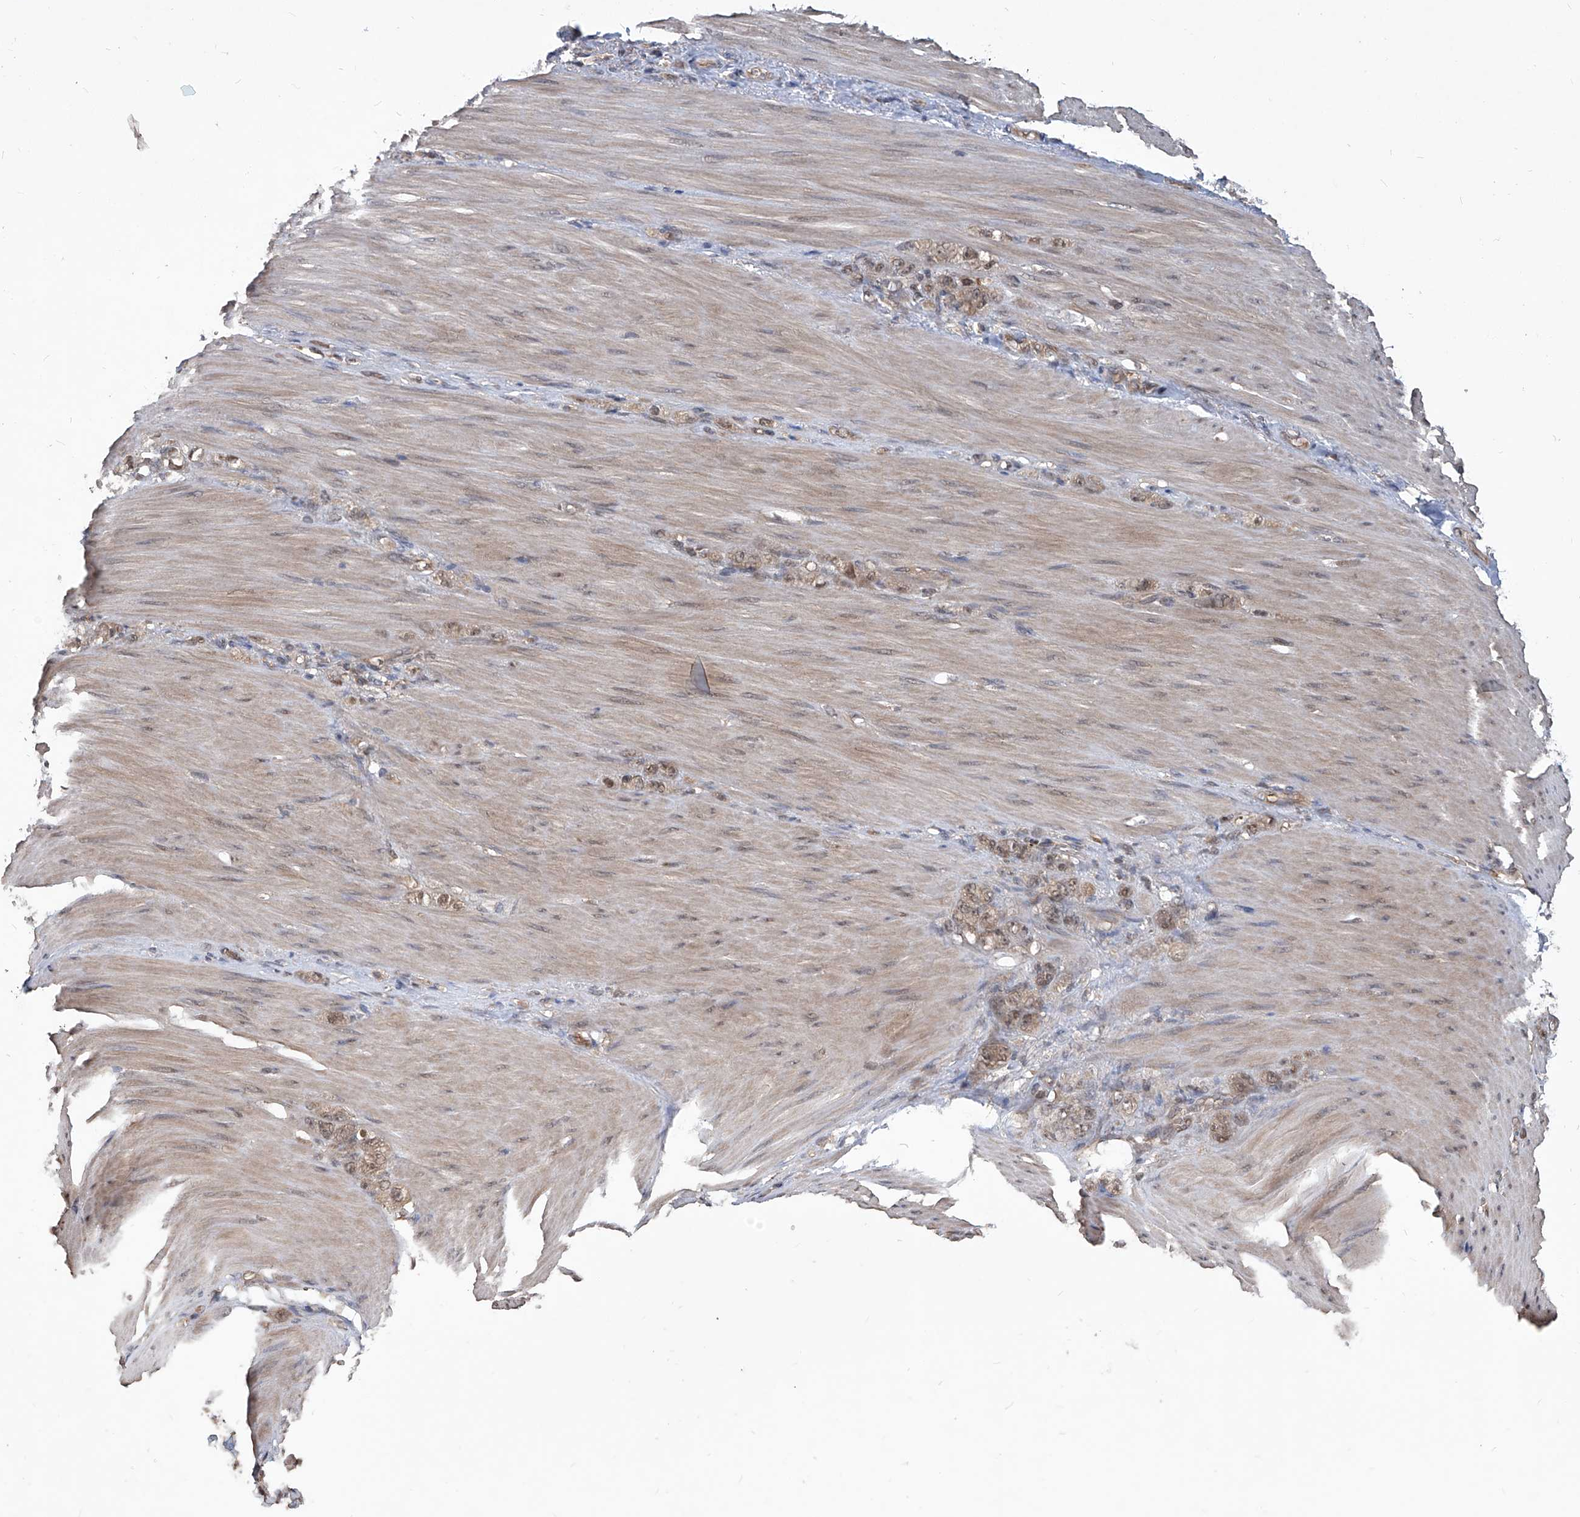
{"staining": {"intensity": "weak", "quantity": ">75%", "location": "cytoplasmic/membranous,nuclear"}, "tissue": "stomach cancer", "cell_type": "Tumor cells", "image_type": "cancer", "snomed": [{"axis": "morphology", "description": "Normal tissue, NOS"}, {"axis": "morphology", "description": "Adenocarcinoma, NOS"}, {"axis": "topography", "description": "Stomach"}], "caption": "Tumor cells demonstrate weak cytoplasmic/membranous and nuclear positivity in about >75% of cells in stomach adenocarcinoma.", "gene": "PSMB1", "patient": {"sex": "male", "age": 82}}